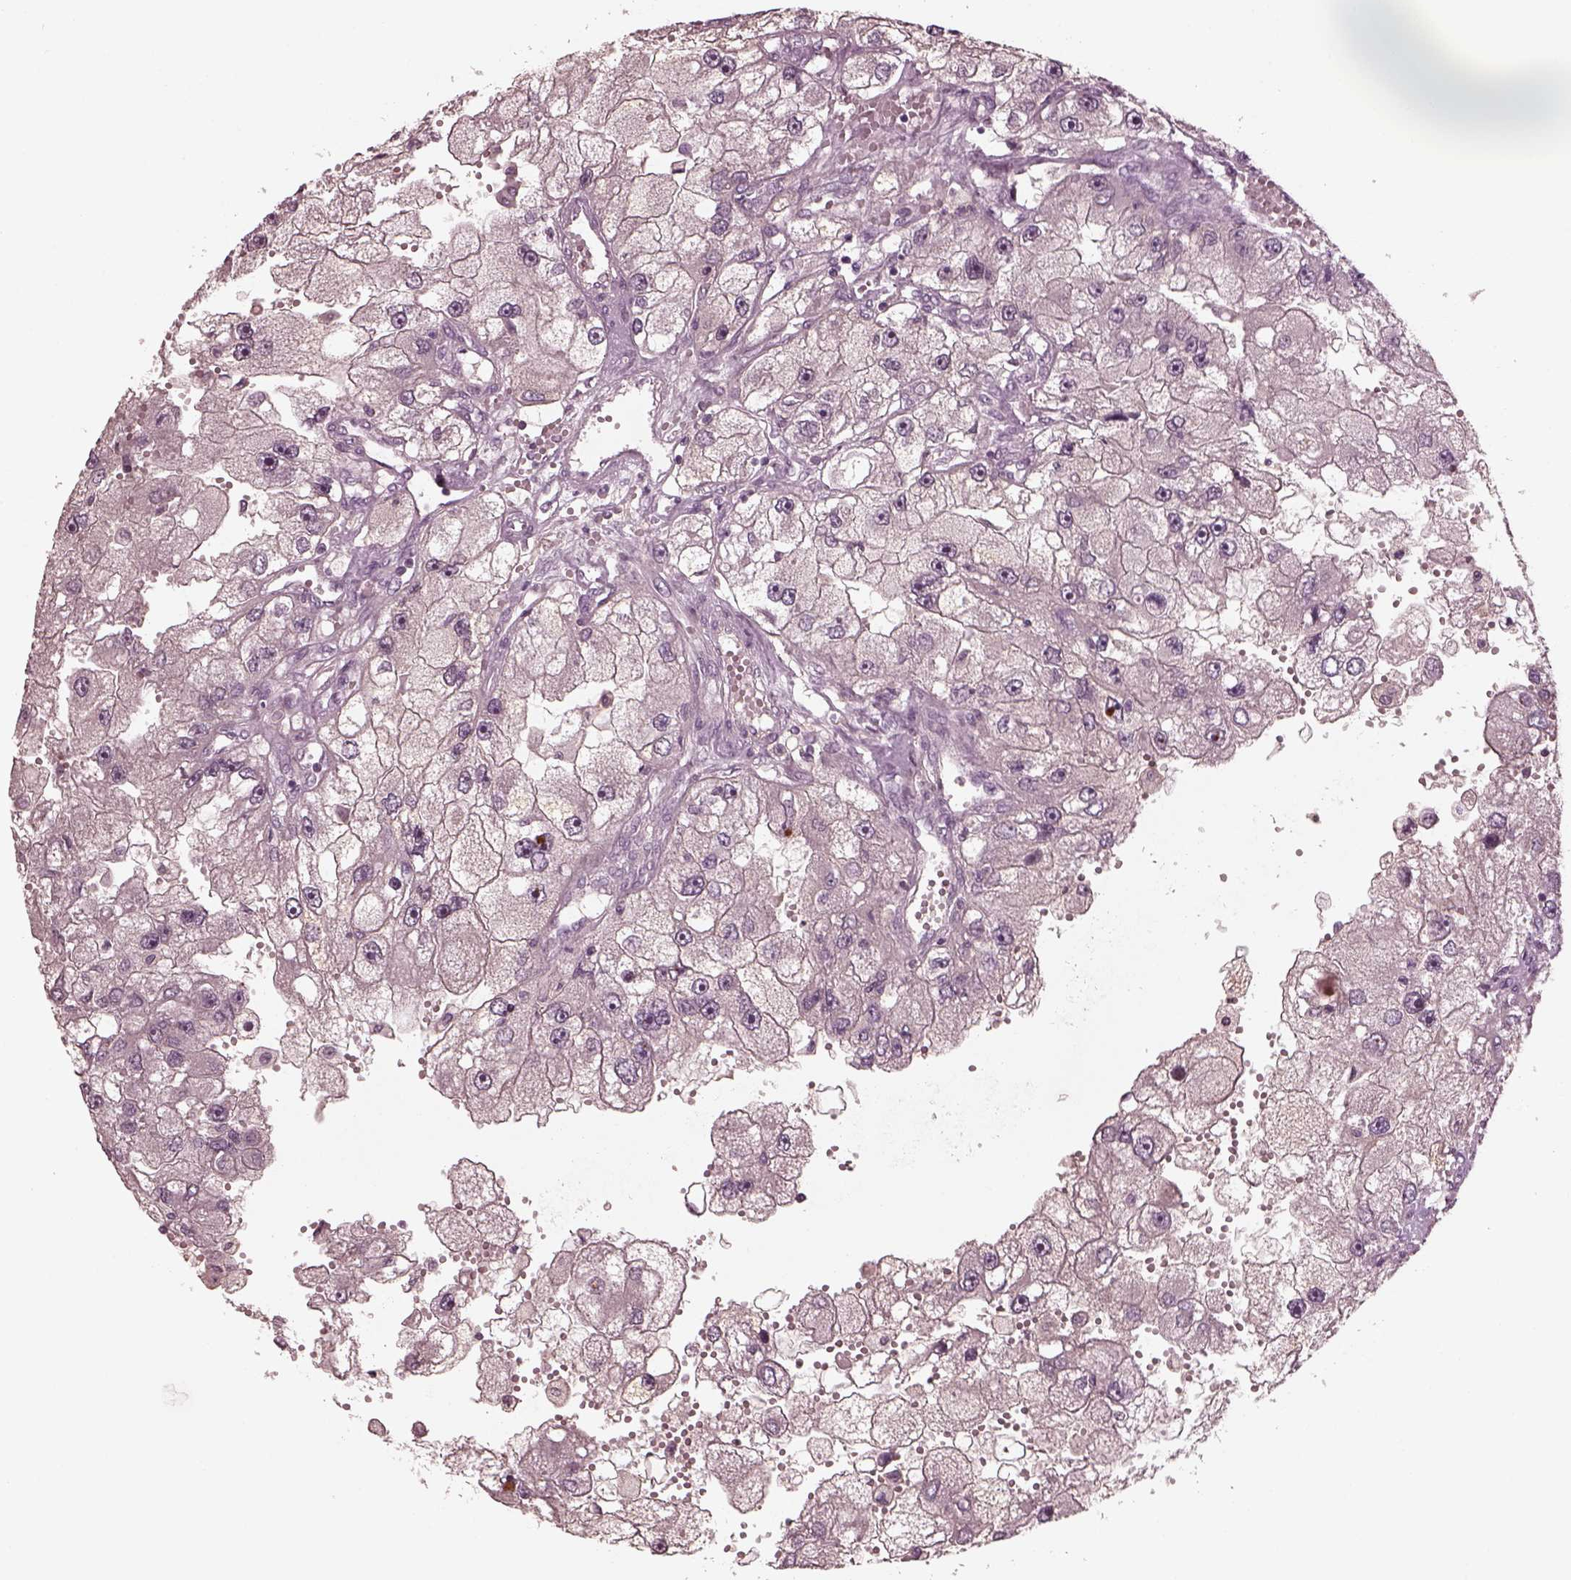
{"staining": {"intensity": "negative", "quantity": "none", "location": "none"}, "tissue": "renal cancer", "cell_type": "Tumor cells", "image_type": "cancer", "snomed": [{"axis": "morphology", "description": "Adenocarcinoma, NOS"}, {"axis": "topography", "description": "Kidney"}], "caption": "Tumor cells are negative for protein expression in human renal cancer (adenocarcinoma).", "gene": "PORCN", "patient": {"sex": "male", "age": 63}}